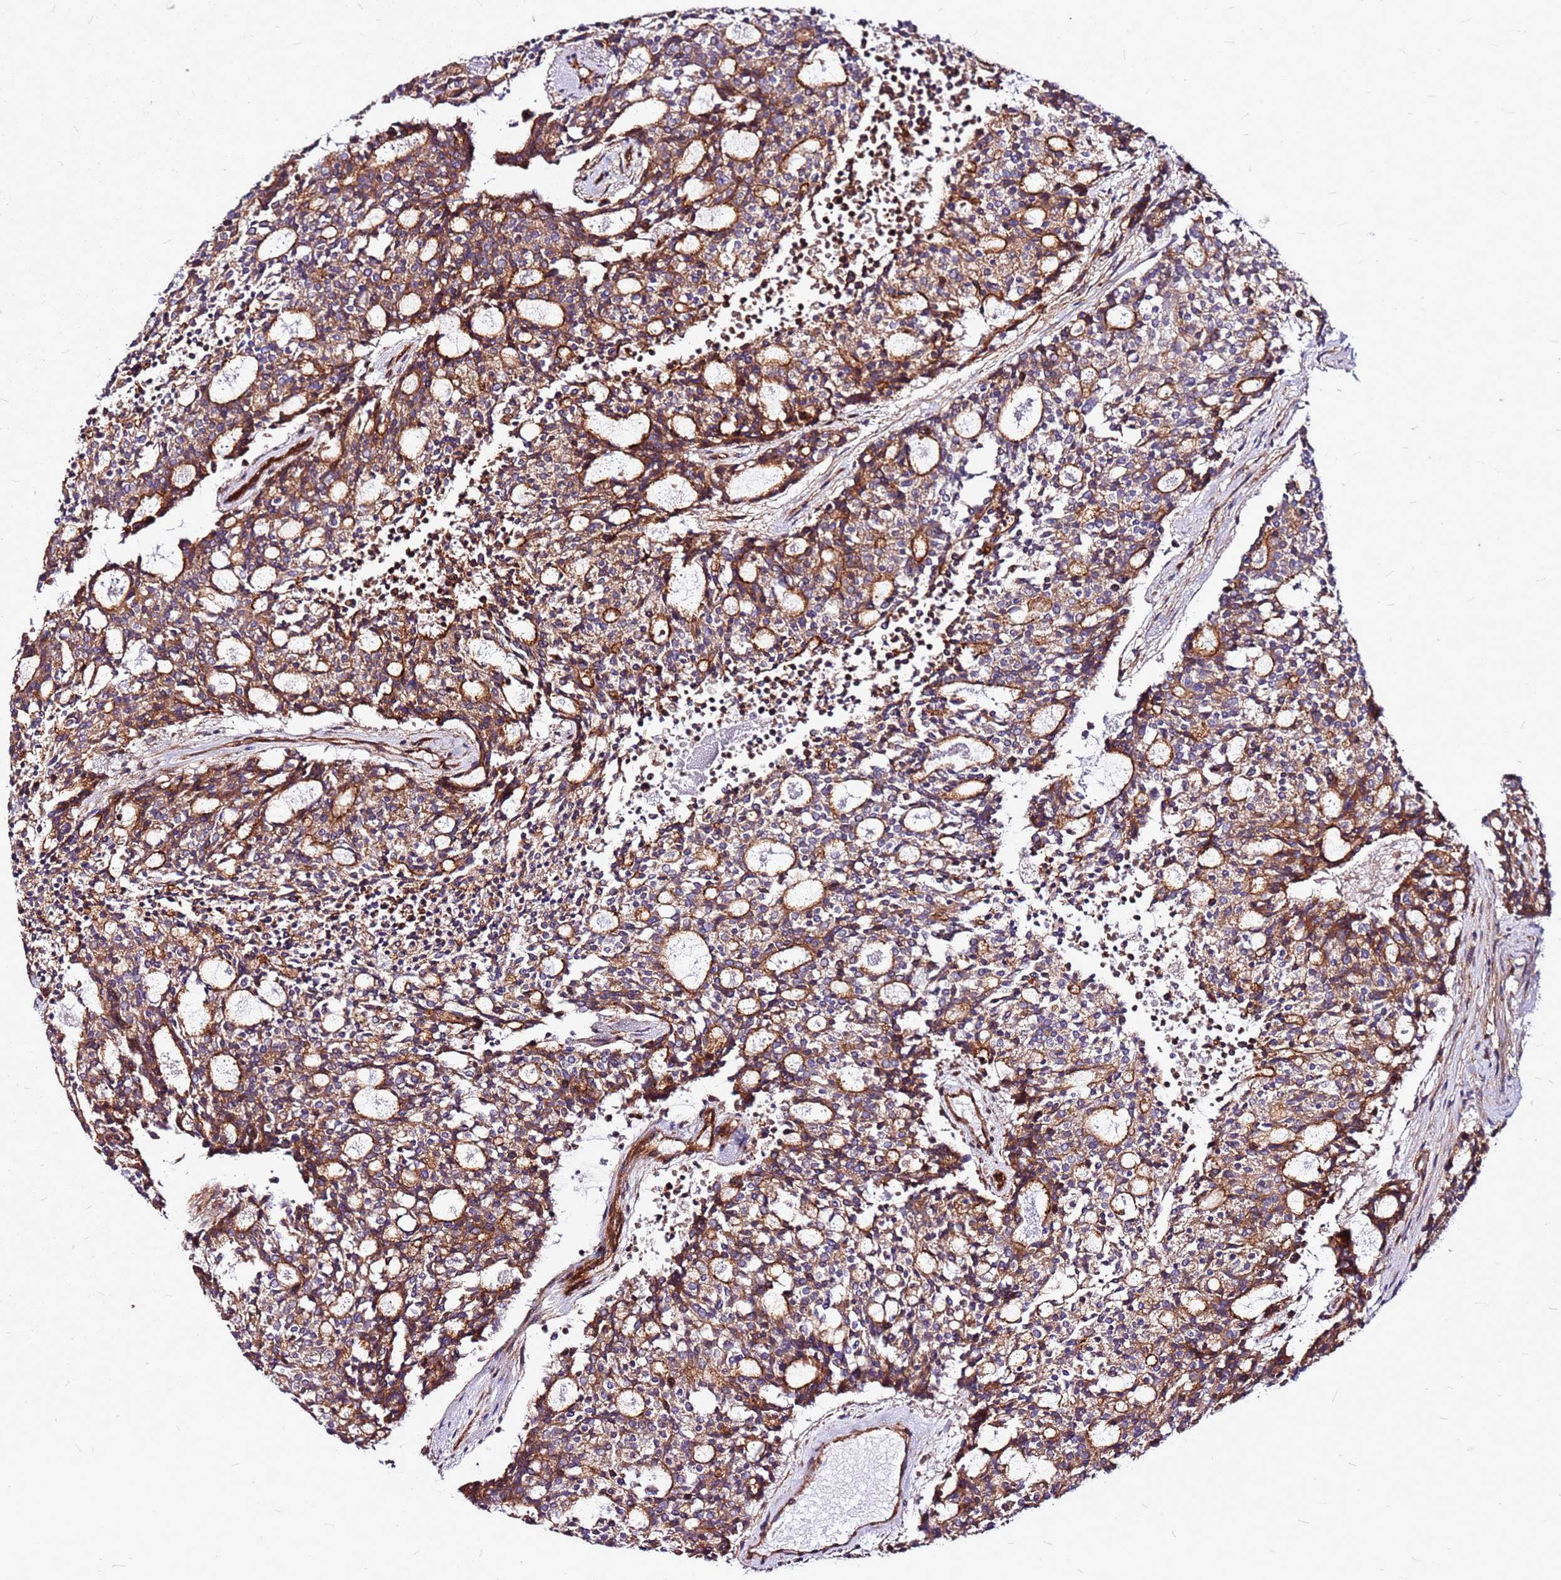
{"staining": {"intensity": "moderate", "quantity": ">75%", "location": "cytoplasmic/membranous"}, "tissue": "carcinoid", "cell_type": "Tumor cells", "image_type": "cancer", "snomed": [{"axis": "morphology", "description": "Carcinoid, malignant, NOS"}, {"axis": "topography", "description": "Pancreas"}], "caption": "There is medium levels of moderate cytoplasmic/membranous staining in tumor cells of carcinoid, as demonstrated by immunohistochemical staining (brown color).", "gene": "TOPAZ1", "patient": {"sex": "female", "age": 54}}